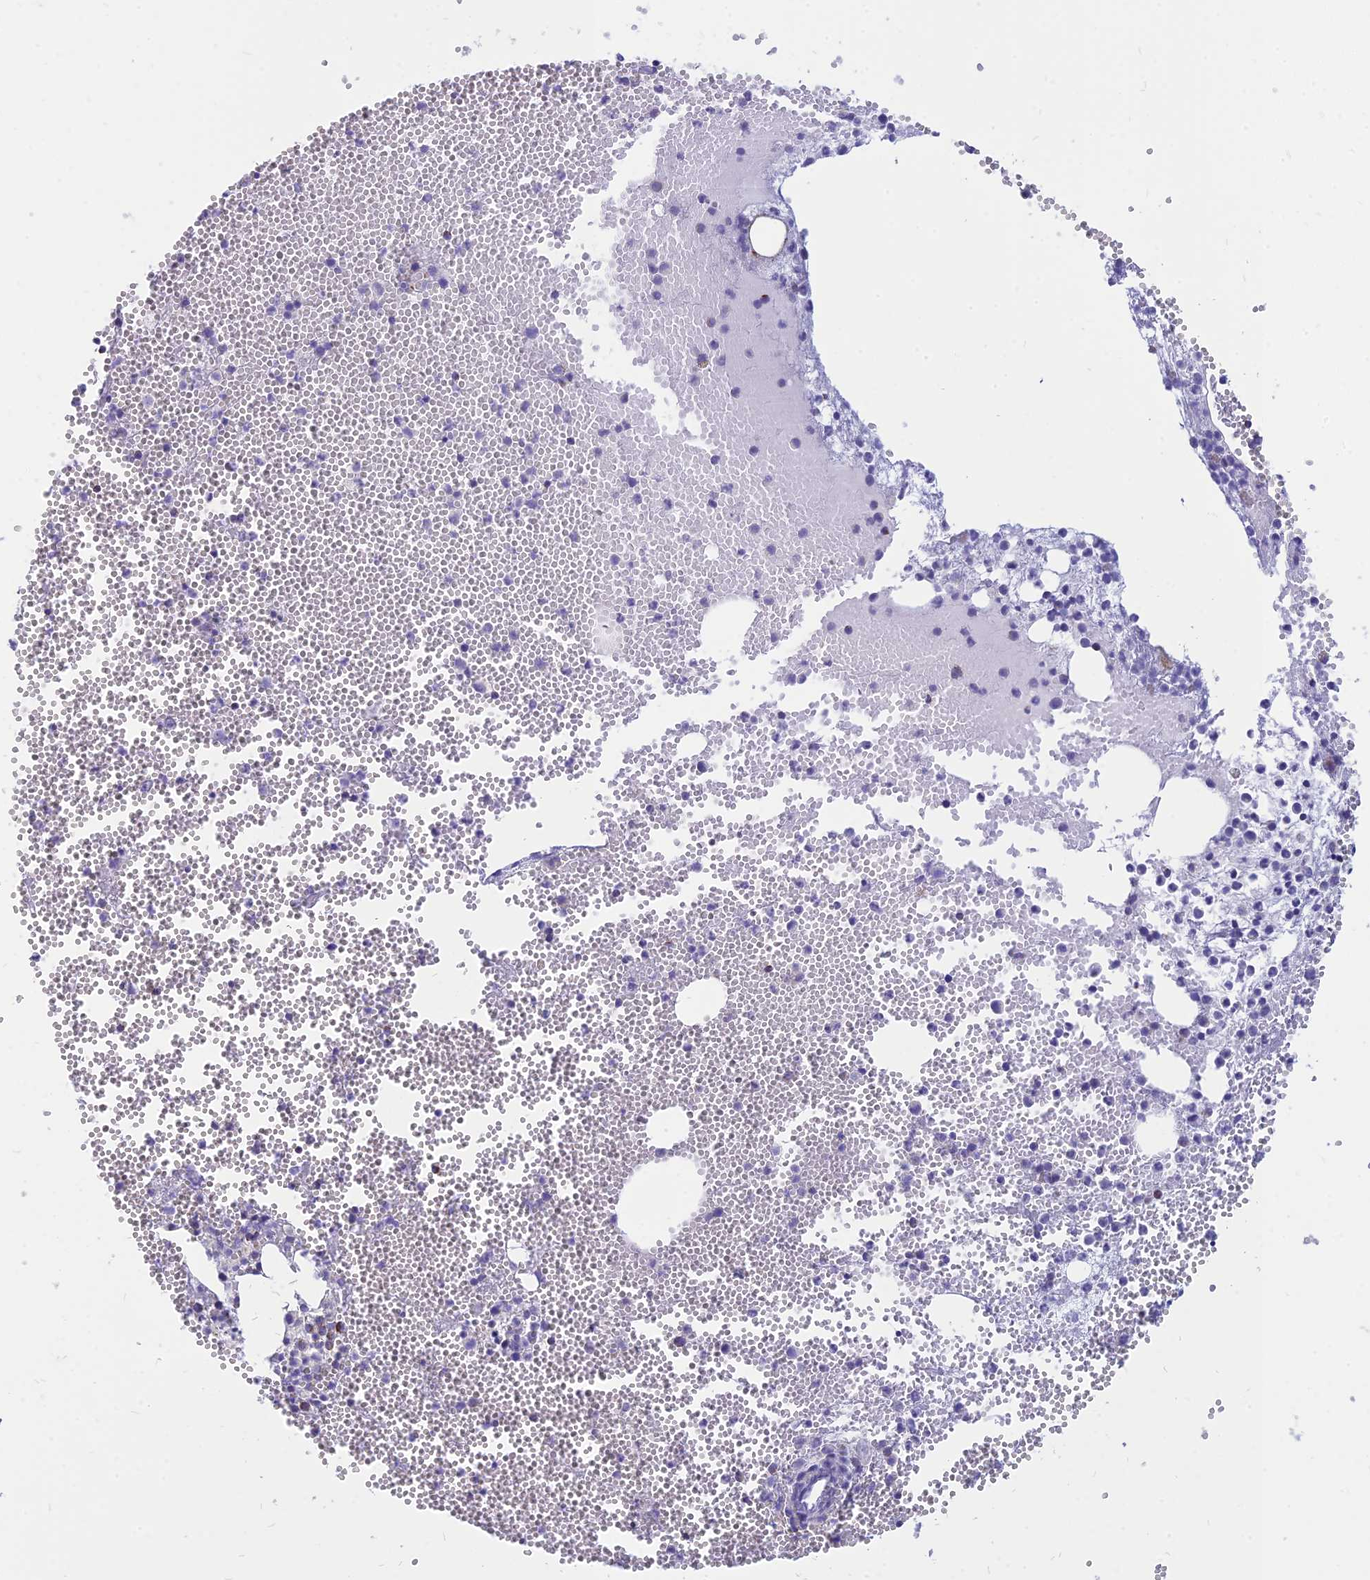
{"staining": {"intensity": "moderate", "quantity": "<25%", "location": "cytoplasmic/membranous"}, "tissue": "bone marrow", "cell_type": "Hematopoietic cells", "image_type": "normal", "snomed": [{"axis": "morphology", "description": "Normal tissue, NOS"}, {"axis": "topography", "description": "Bone marrow"}], "caption": "The photomicrograph shows staining of unremarkable bone marrow, revealing moderate cytoplasmic/membranous protein staining (brown color) within hematopoietic cells.", "gene": "PACC1", "patient": {"sex": "female", "age": 77}}